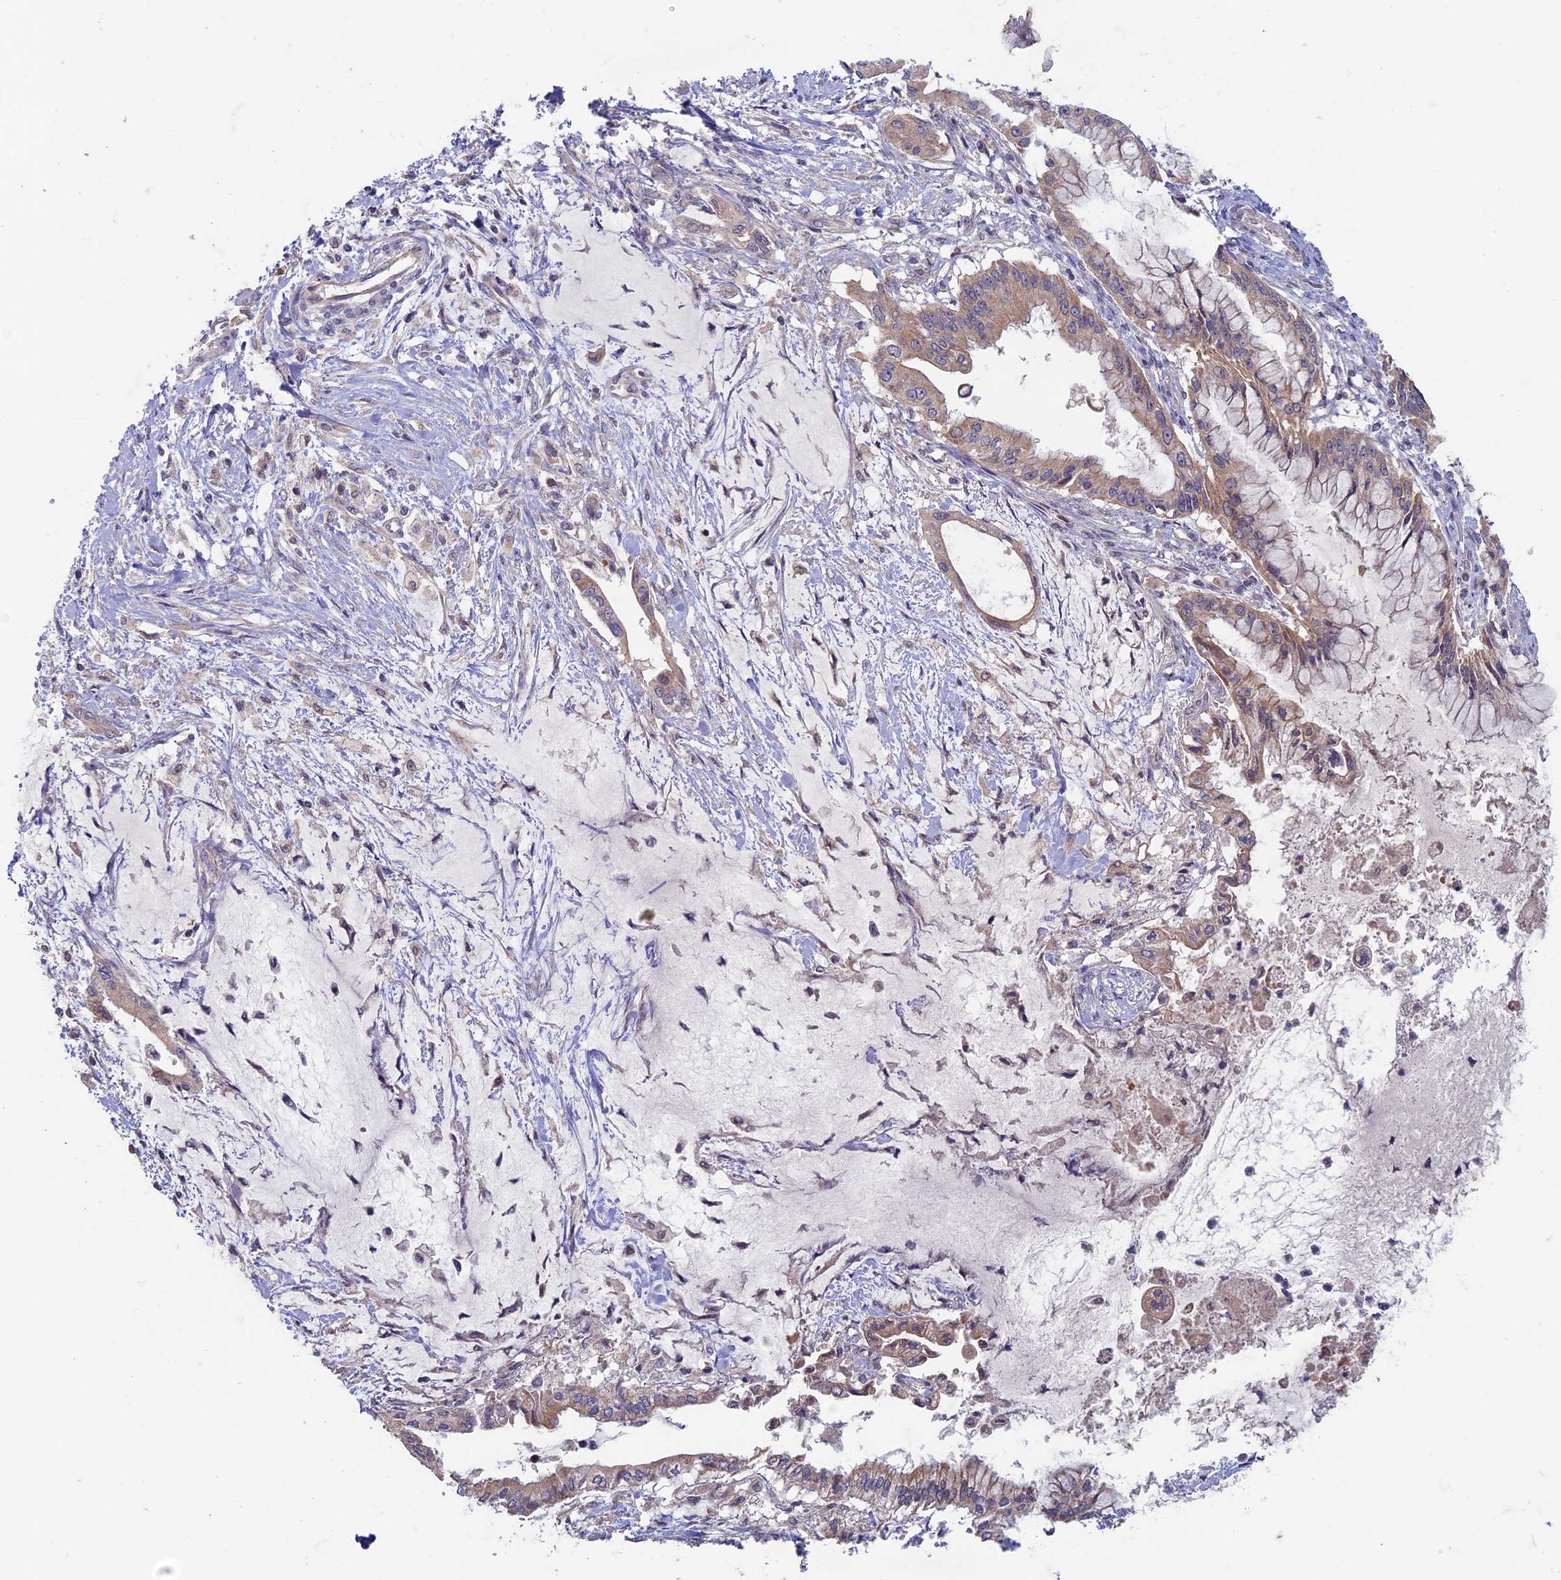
{"staining": {"intensity": "weak", "quantity": "25%-75%", "location": "cytoplasmic/membranous"}, "tissue": "pancreatic cancer", "cell_type": "Tumor cells", "image_type": "cancer", "snomed": [{"axis": "morphology", "description": "Adenocarcinoma, NOS"}, {"axis": "topography", "description": "Pancreas"}], "caption": "Immunohistochemistry (DAB) staining of human pancreatic cancer (adenocarcinoma) demonstrates weak cytoplasmic/membranous protein expression in approximately 25%-75% of tumor cells. The staining was performed using DAB, with brown indicating positive protein expression. Nuclei are stained blue with hematoxylin.", "gene": "RCCD1", "patient": {"sex": "male", "age": 46}}